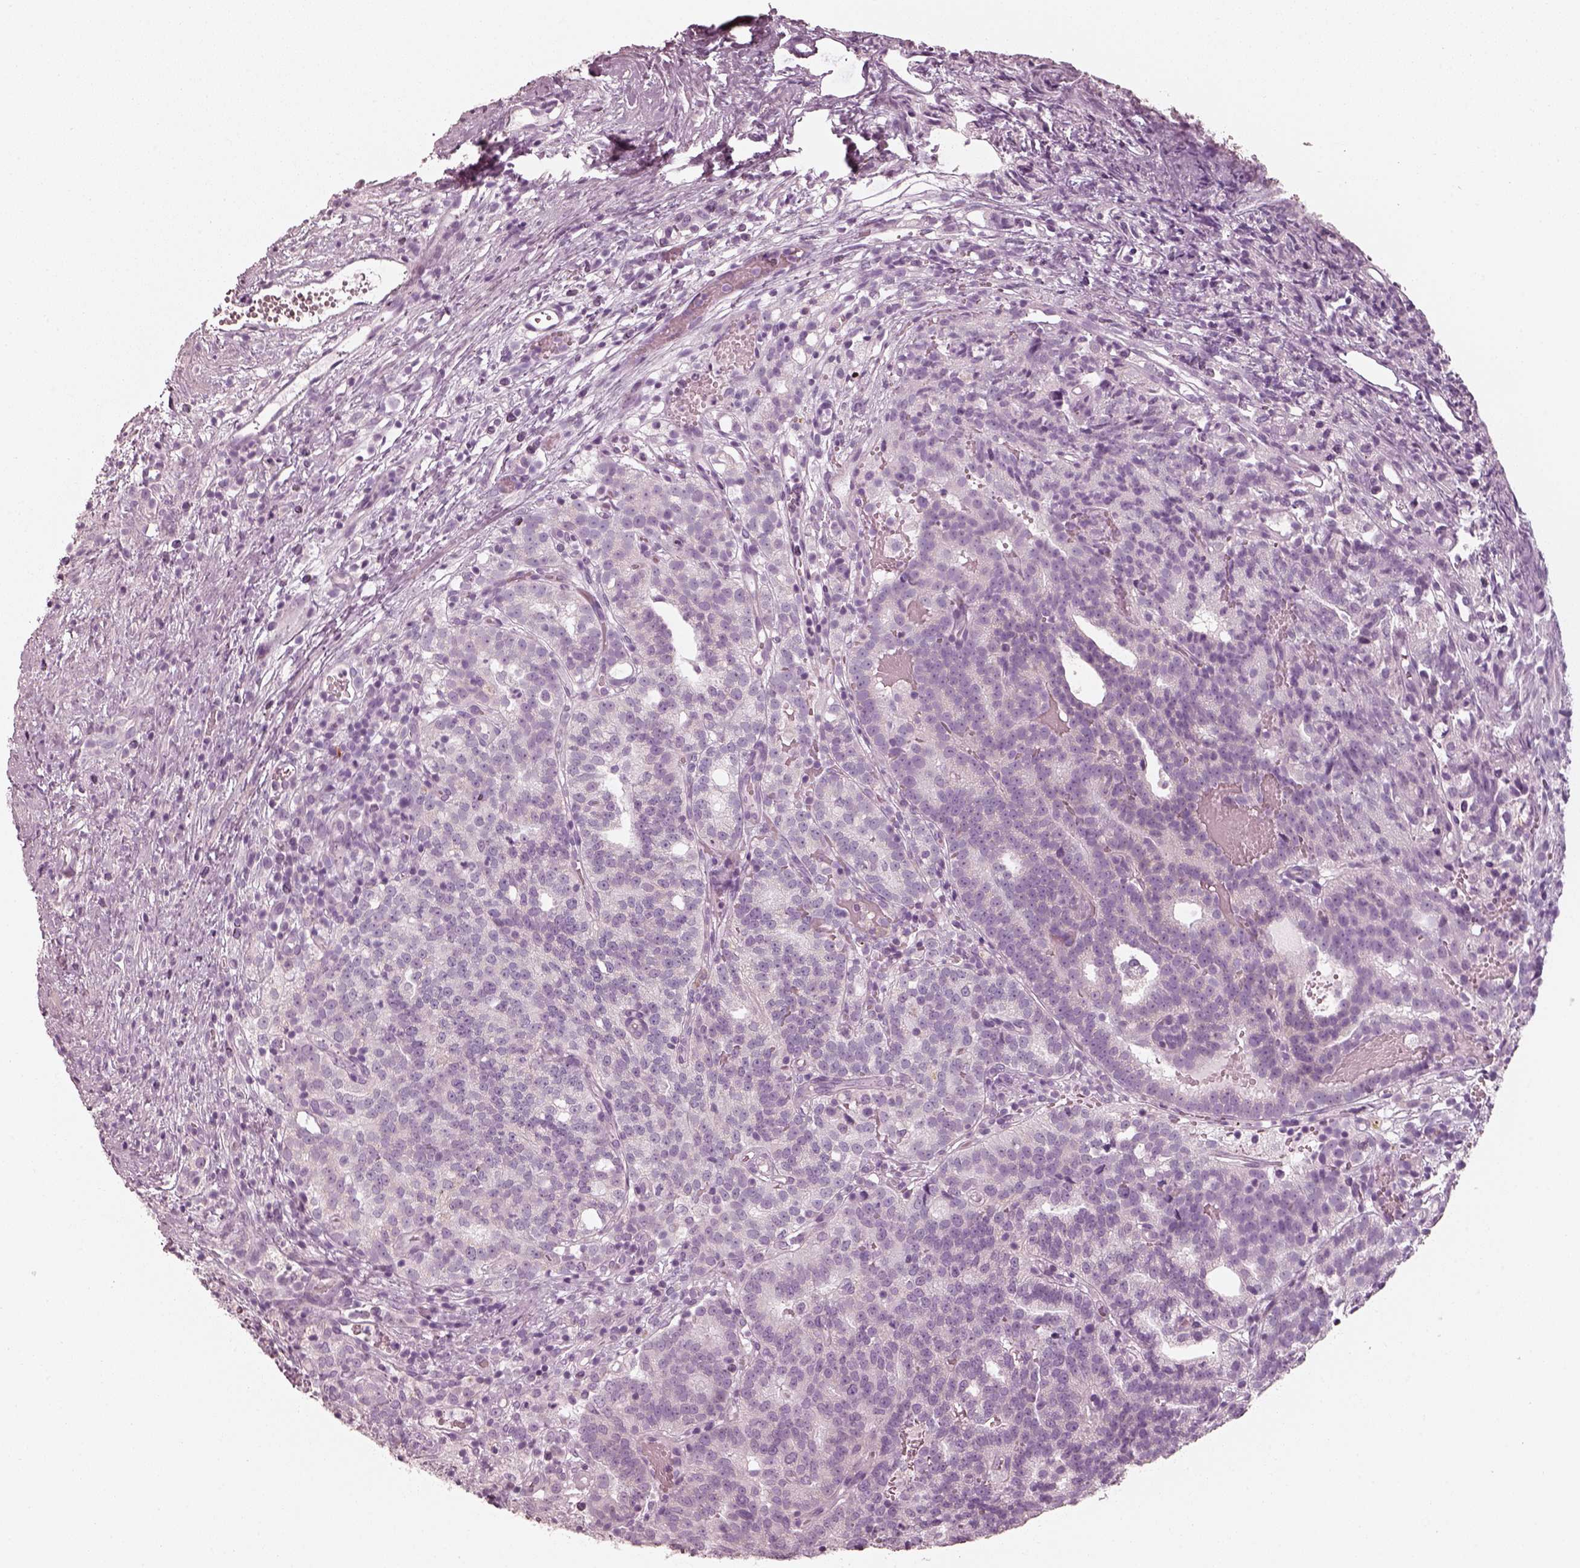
{"staining": {"intensity": "negative", "quantity": "none", "location": "none"}, "tissue": "prostate cancer", "cell_type": "Tumor cells", "image_type": "cancer", "snomed": [{"axis": "morphology", "description": "Adenocarcinoma, High grade"}, {"axis": "topography", "description": "Prostate"}], "caption": "Immunohistochemistry (IHC) of prostate cancer exhibits no positivity in tumor cells.", "gene": "R3HDML", "patient": {"sex": "male", "age": 53}}